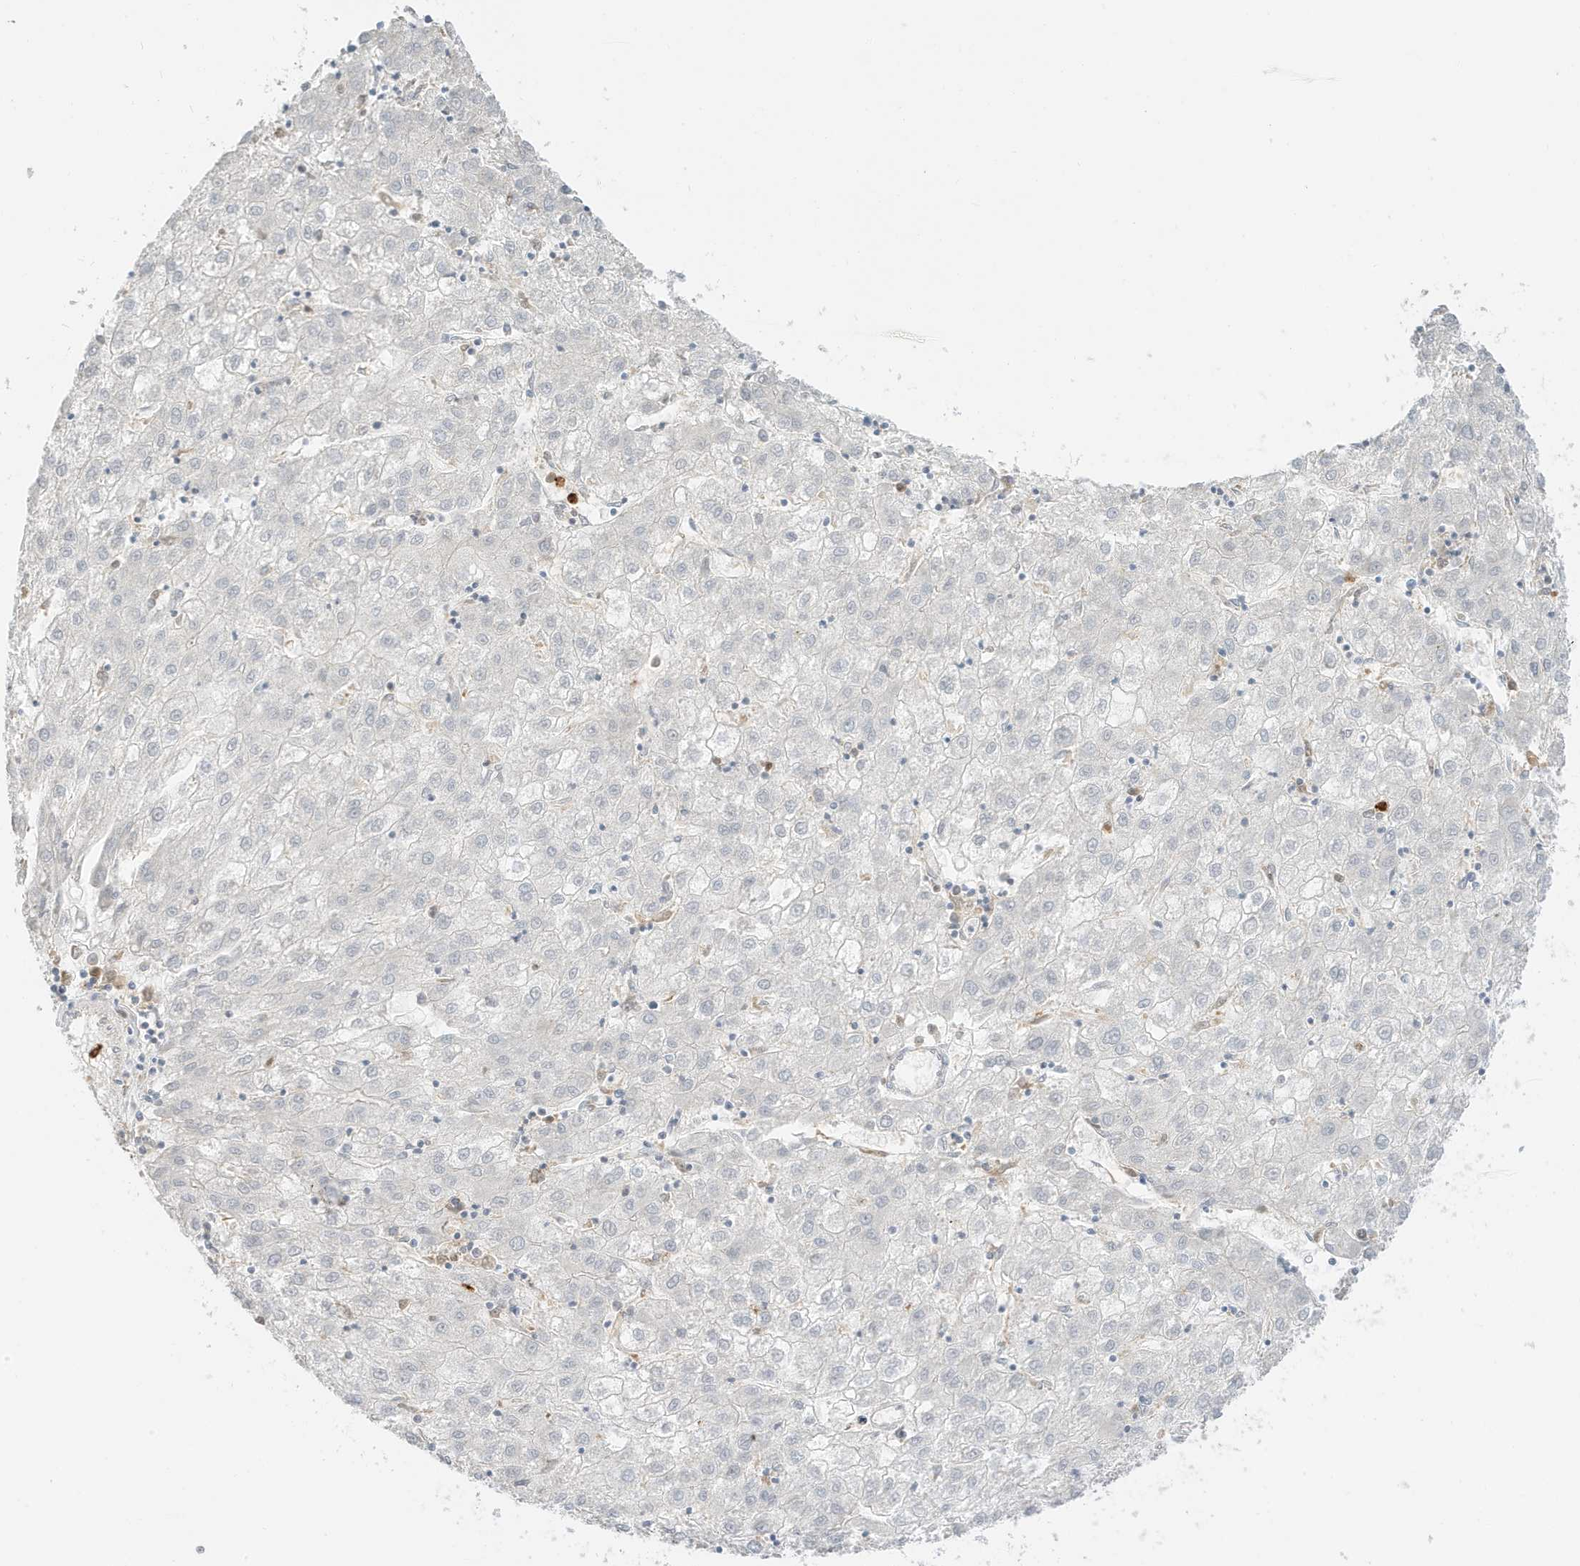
{"staining": {"intensity": "negative", "quantity": "none", "location": "none"}, "tissue": "liver cancer", "cell_type": "Tumor cells", "image_type": "cancer", "snomed": [{"axis": "morphology", "description": "Carcinoma, Hepatocellular, NOS"}, {"axis": "topography", "description": "Liver"}], "caption": "Tumor cells are negative for brown protein staining in liver cancer (hepatocellular carcinoma).", "gene": "GCA", "patient": {"sex": "male", "age": 72}}